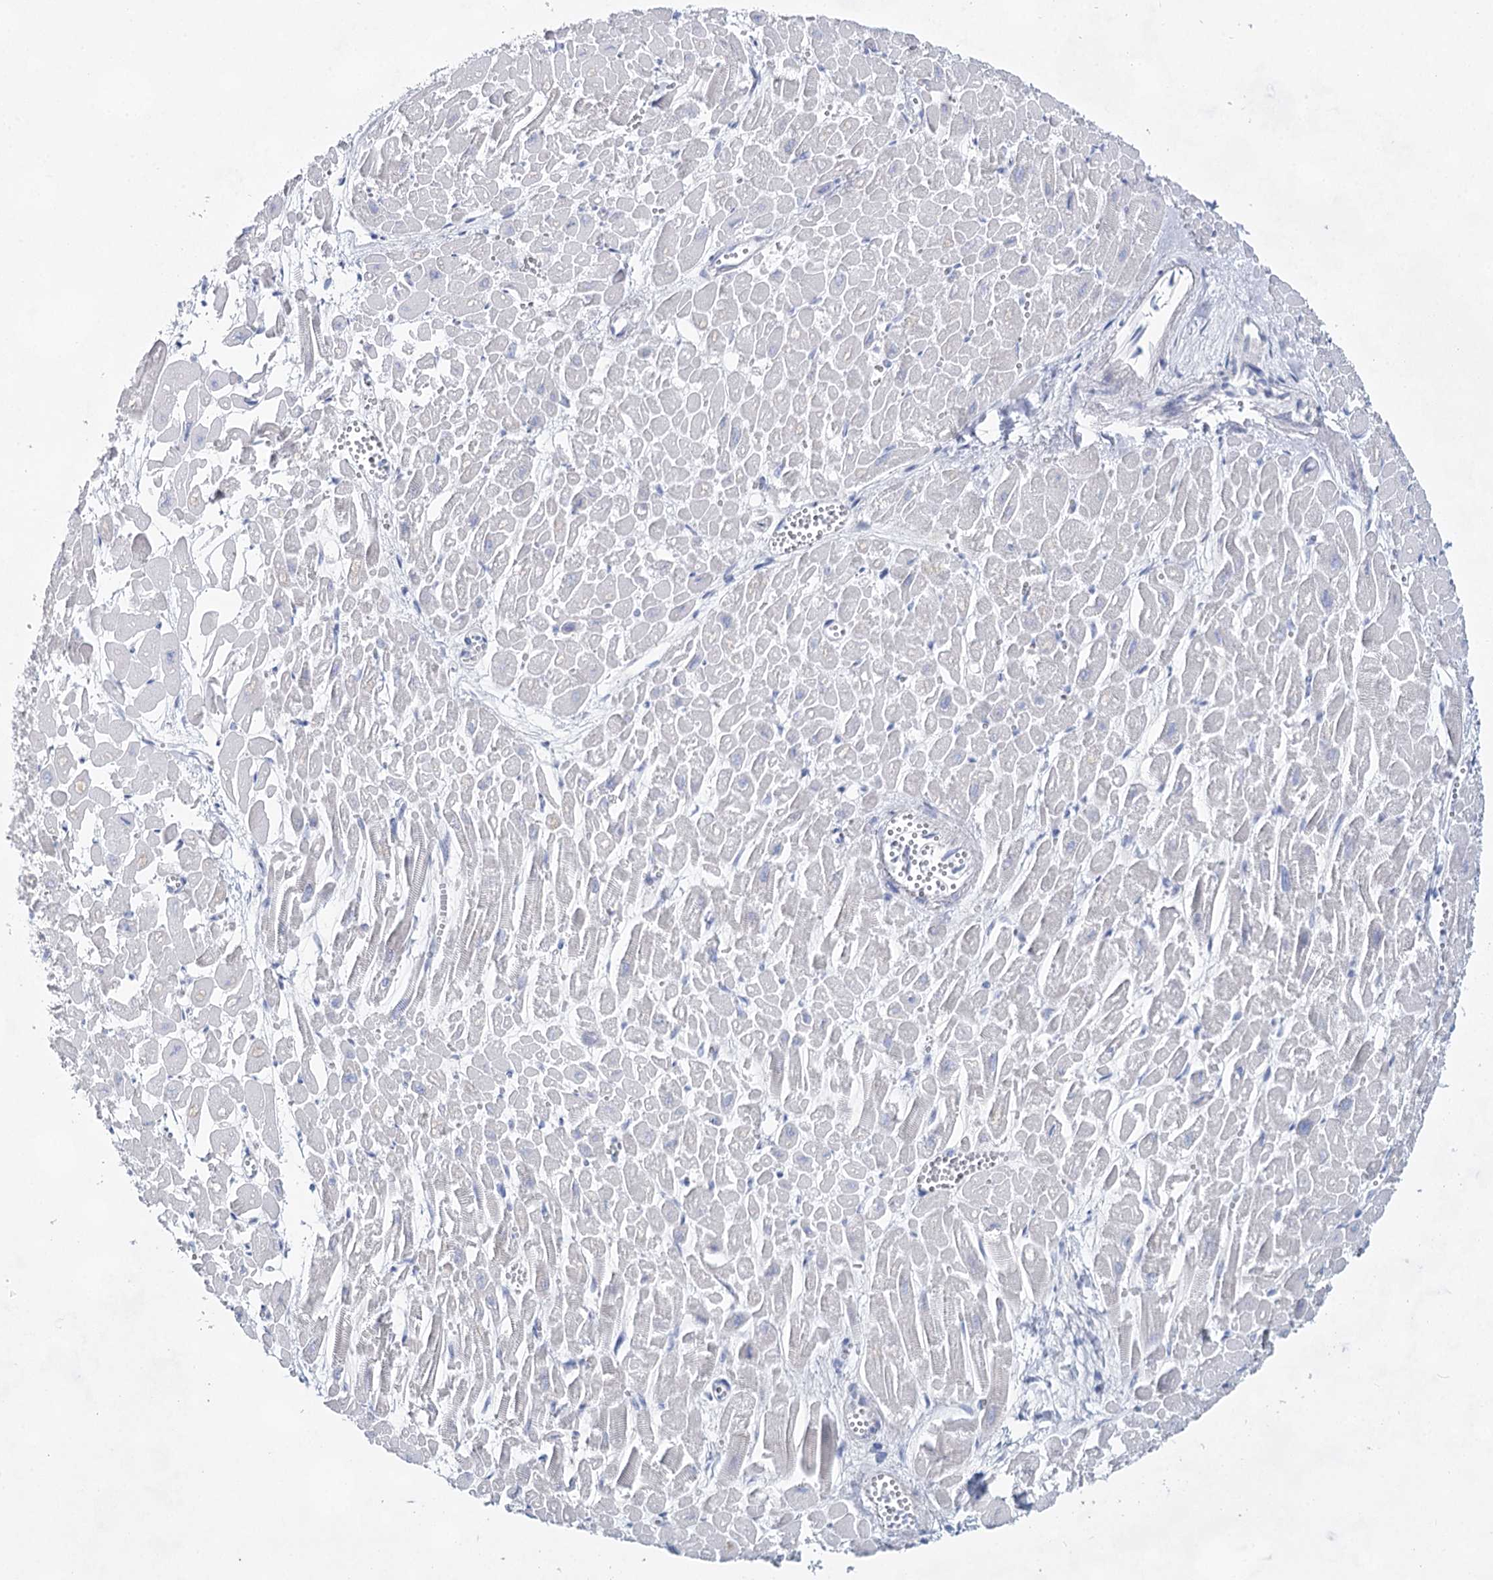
{"staining": {"intensity": "negative", "quantity": "none", "location": "none"}, "tissue": "heart muscle", "cell_type": "Cardiomyocytes", "image_type": "normal", "snomed": [{"axis": "morphology", "description": "Normal tissue, NOS"}, {"axis": "topography", "description": "Heart"}], "caption": "Cardiomyocytes show no significant positivity in benign heart muscle. The staining is performed using DAB (3,3'-diaminobenzidine) brown chromogen with nuclei counter-stained in using hematoxylin.", "gene": "SLC17A2", "patient": {"sex": "male", "age": 54}}